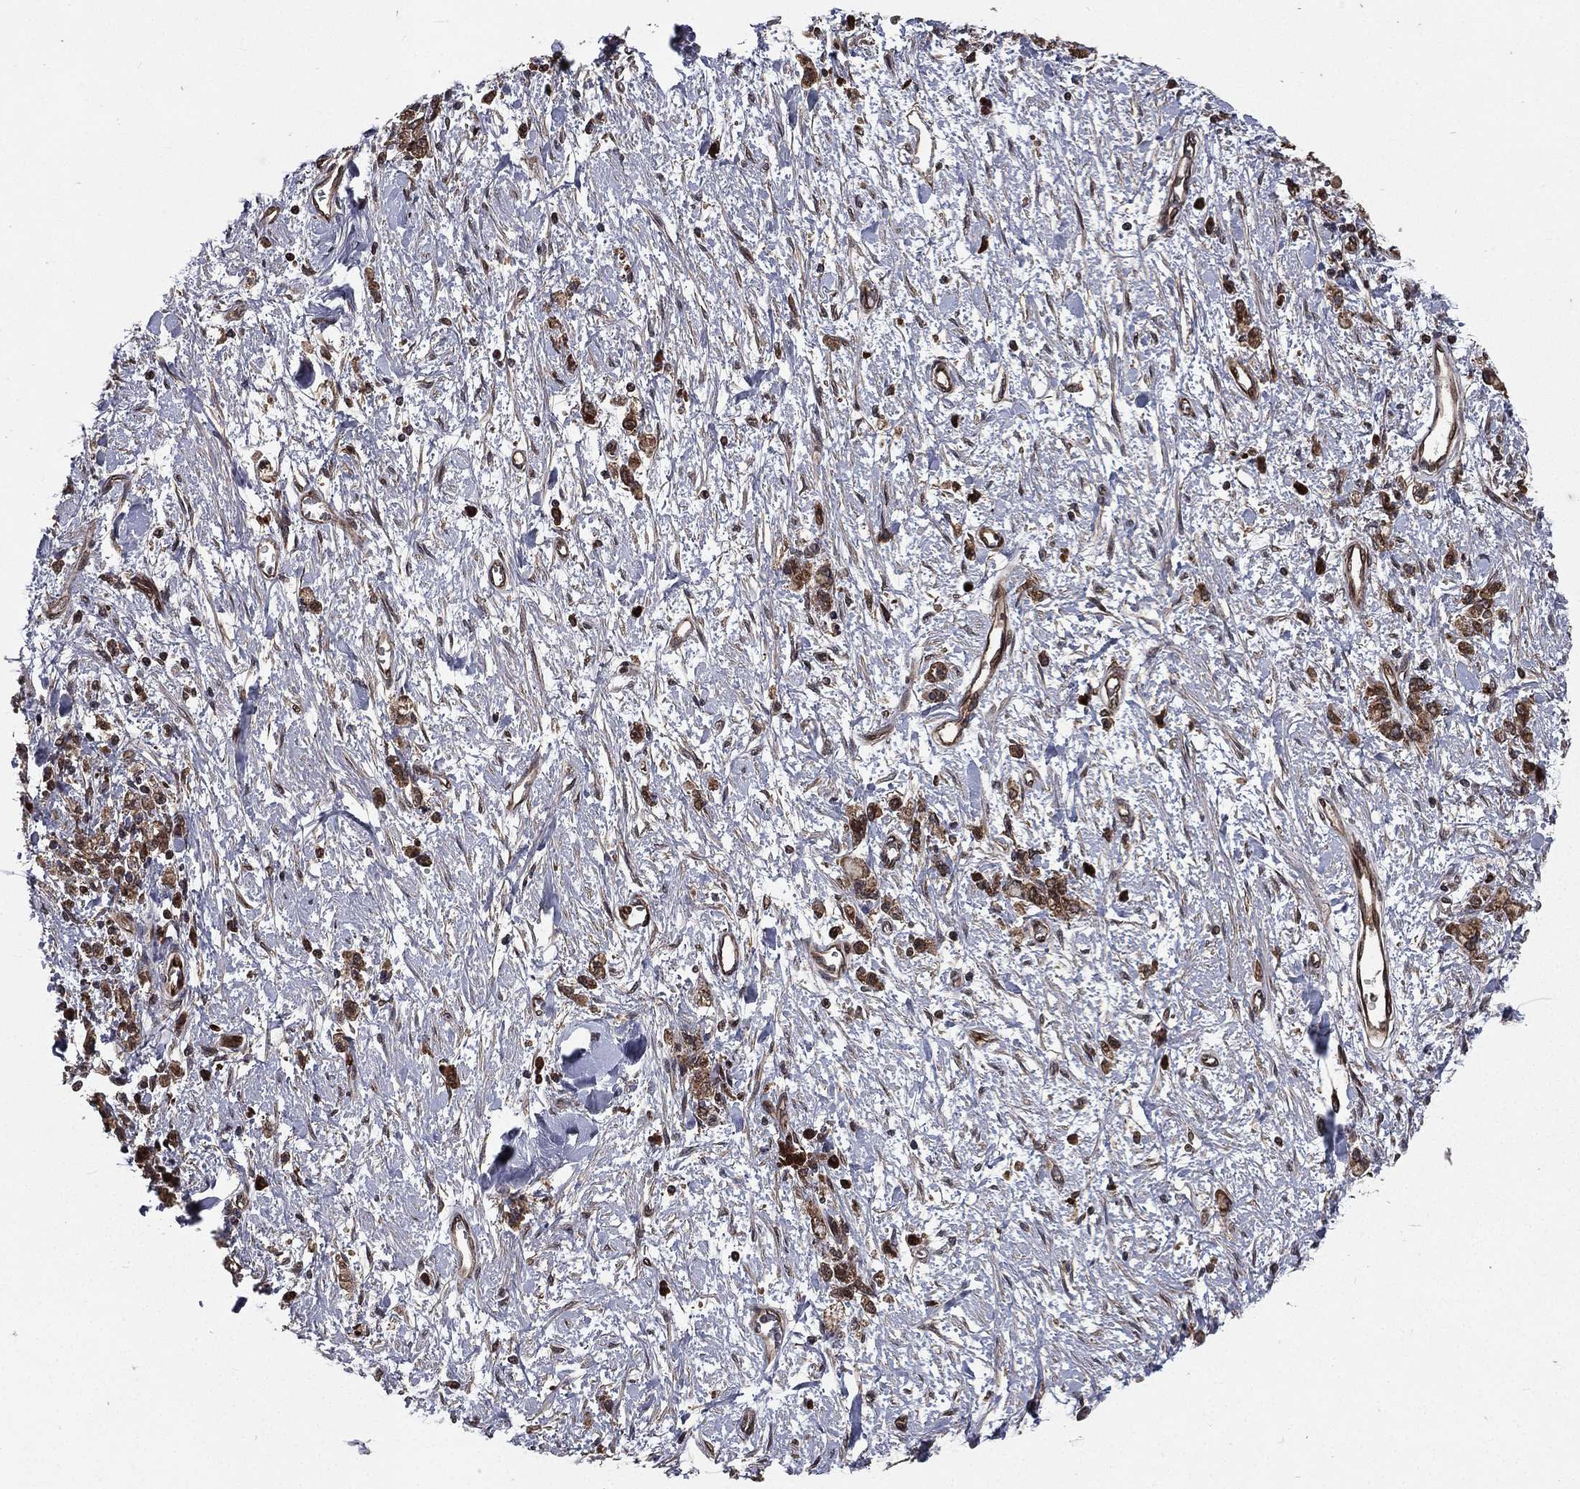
{"staining": {"intensity": "moderate", "quantity": ">75%", "location": "cytoplasmic/membranous"}, "tissue": "stomach cancer", "cell_type": "Tumor cells", "image_type": "cancer", "snomed": [{"axis": "morphology", "description": "Adenocarcinoma, NOS"}, {"axis": "topography", "description": "Stomach"}], "caption": "Immunohistochemistry (IHC) image of human stomach cancer stained for a protein (brown), which demonstrates medium levels of moderate cytoplasmic/membranous staining in approximately >75% of tumor cells.", "gene": "LENG8", "patient": {"sex": "male", "age": 77}}